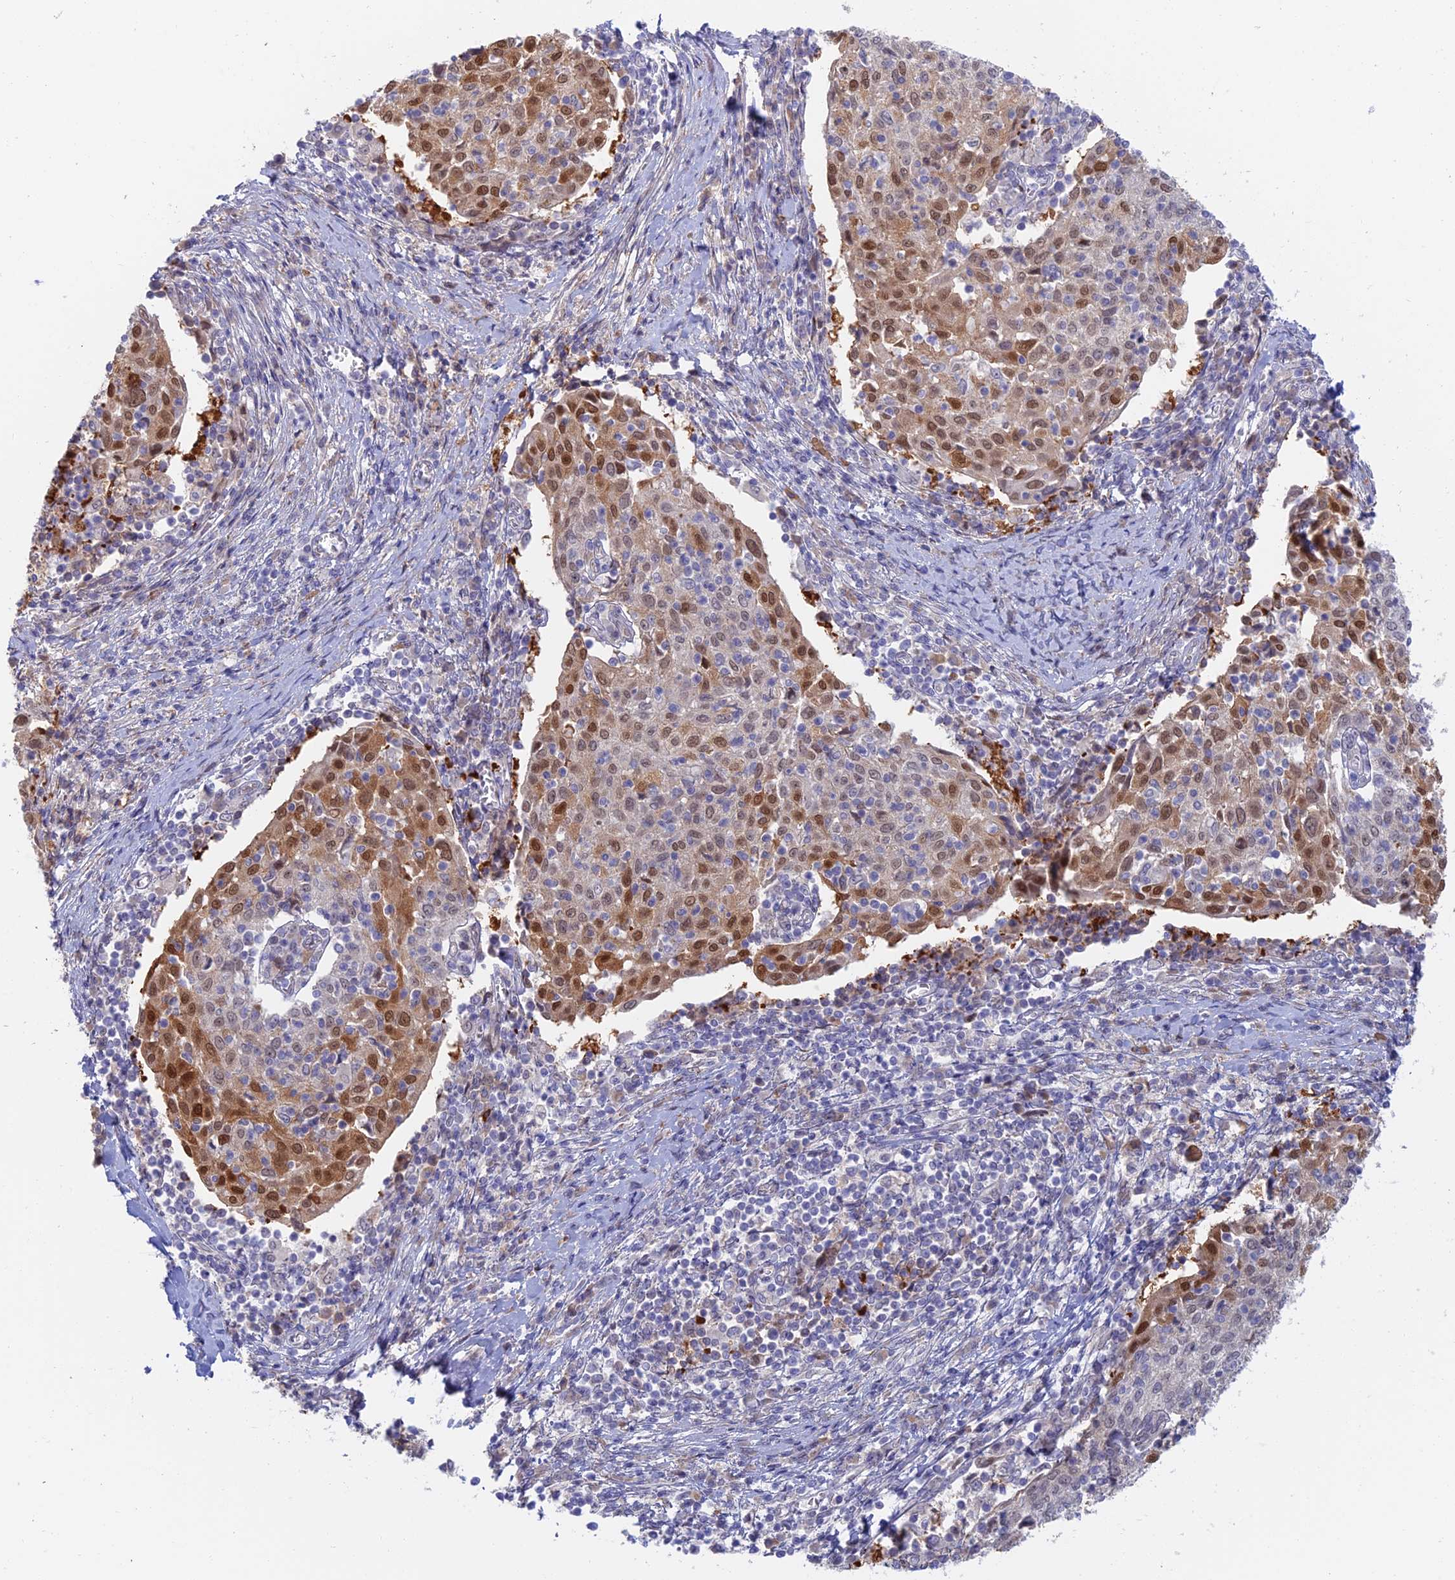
{"staining": {"intensity": "moderate", "quantity": "25%-75%", "location": "nuclear"}, "tissue": "cervical cancer", "cell_type": "Tumor cells", "image_type": "cancer", "snomed": [{"axis": "morphology", "description": "Squamous cell carcinoma, NOS"}, {"axis": "topography", "description": "Cervix"}], "caption": "The photomicrograph reveals staining of cervical squamous cell carcinoma, revealing moderate nuclear protein staining (brown color) within tumor cells.", "gene": "ZUP1", "patient": {"sex": "female", "age": 52}}